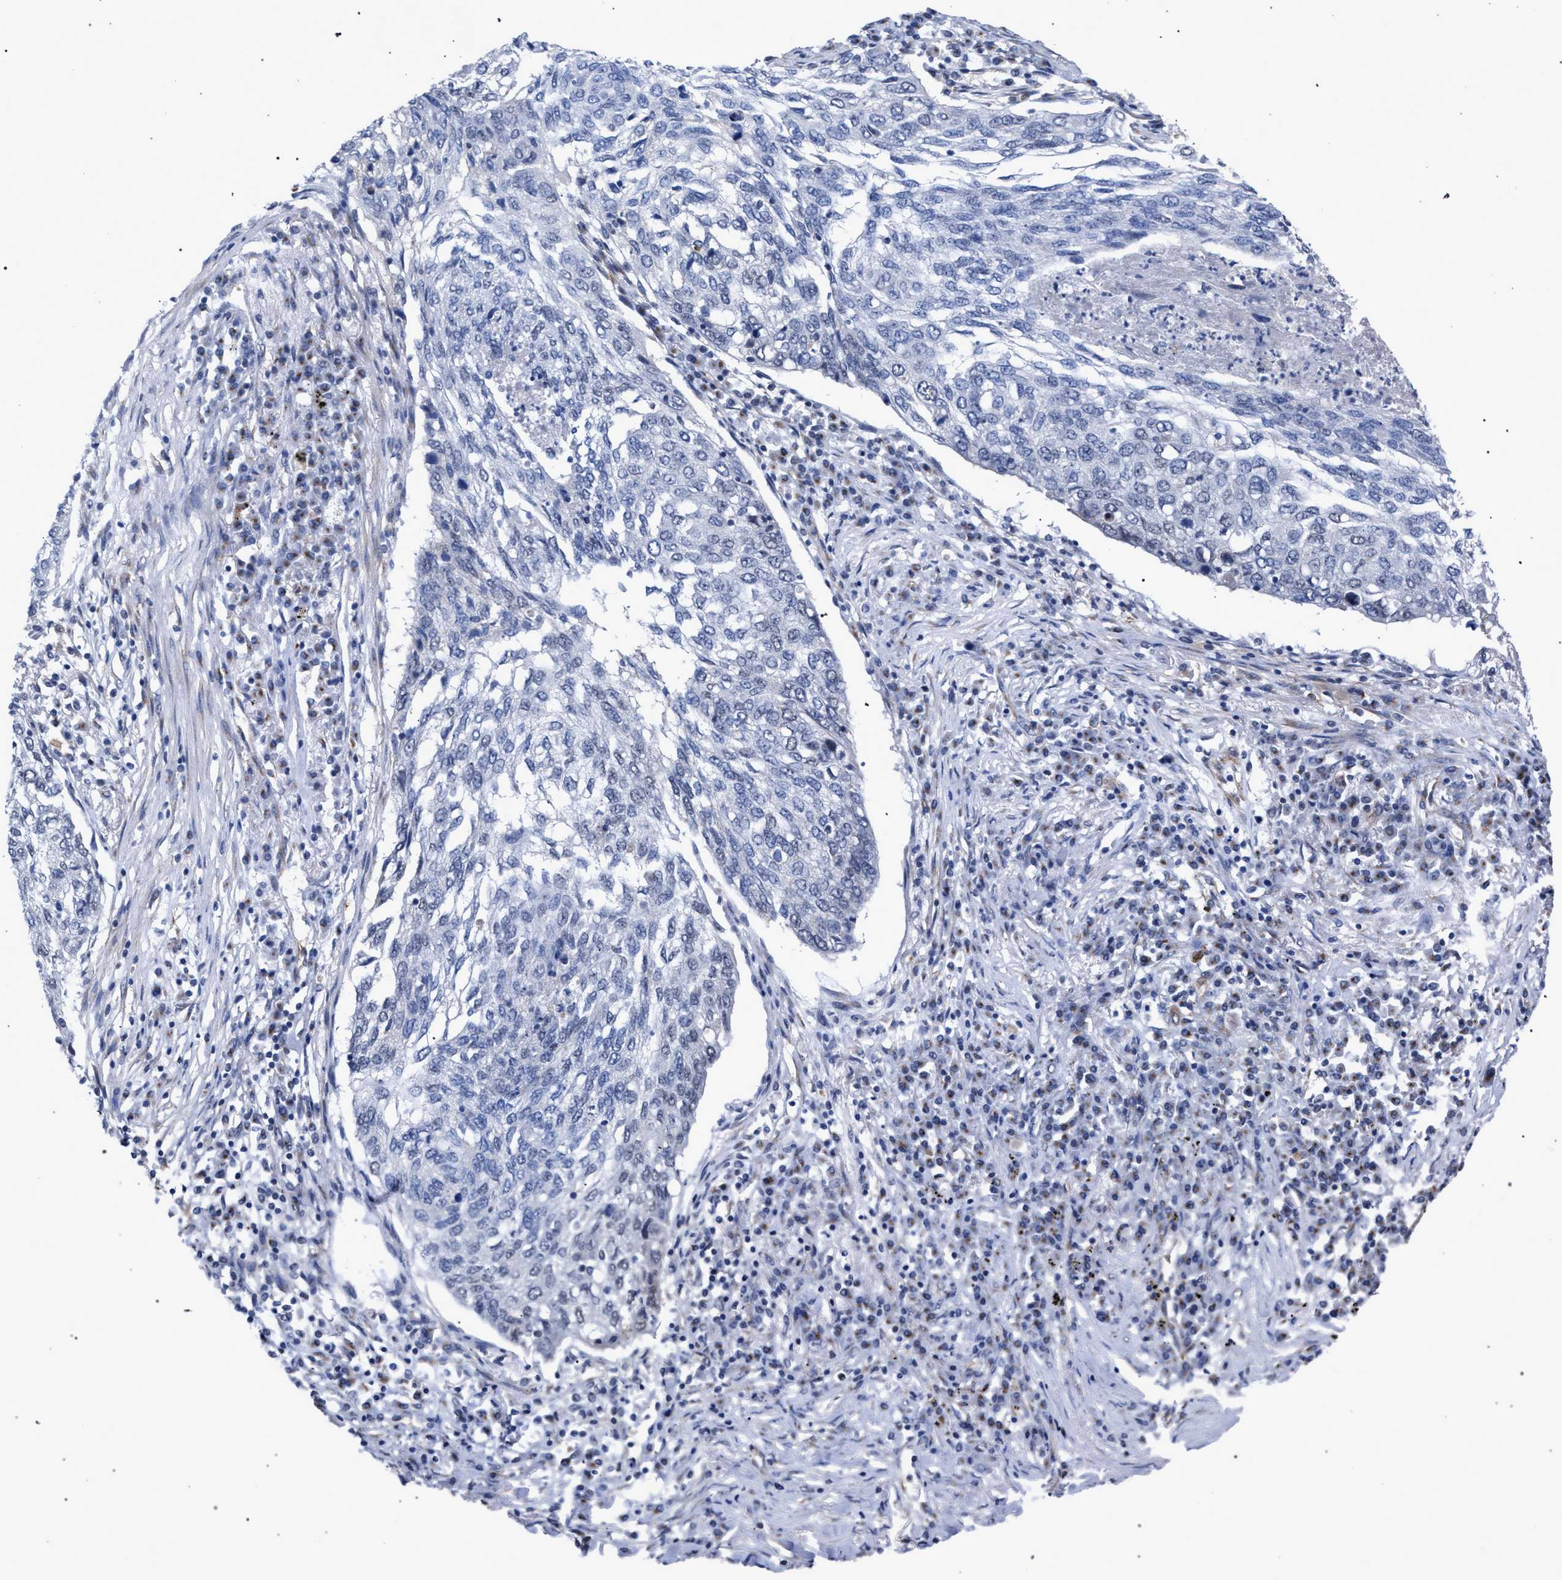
{"staining": {"intensity": "negative", "quantity": "none", "location": "none"}, "tissue": "lung cancer", "cell_type": "Tumor cells", "image_type": "cancer", "snomed": [{"axis": "morphology", "description": "Squamous cell carcinoma, NOS"}, {"axis": "topography", "description": "Lung"}], "caption": "Tumor cells show no significant expression in lung cancer.", "gene": "GOLGA2", "patient": {"sex": "female", "age": 63}}